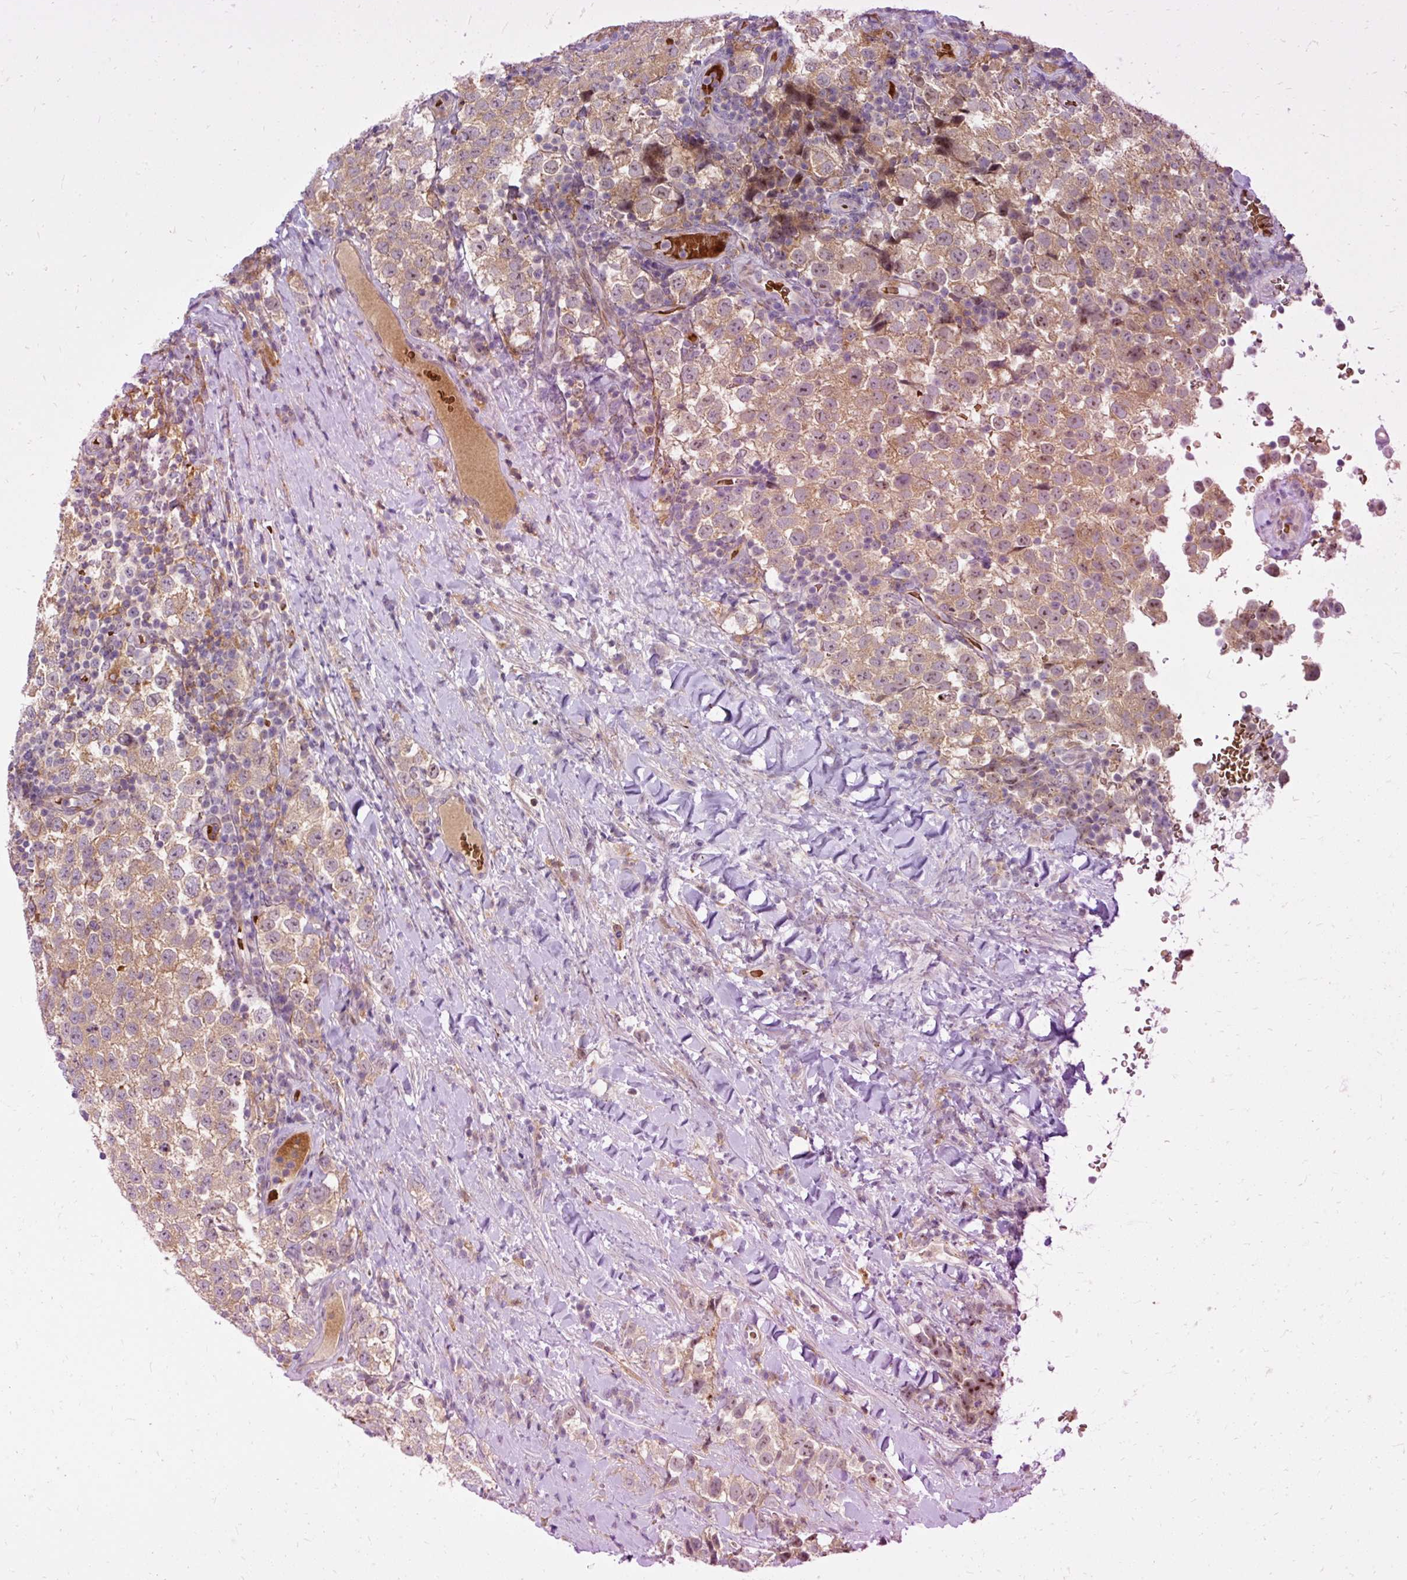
{"staining": {"intensity": "moderate", "quantity": ">75%", "location": "cytoplasmic/membranous"}, "tissue": "testis cancer", "cell_type": "Tumor cells", "image_type": "cancer", "snomed": [{"axis": "morphology", "description": "Seminoma, NOS"}, {"axis": "topography", "description": "Testis"}], "caption": "Immunohistochemical staining of testis cancer reveals moderate cytoplasmic/membranous protein positivity in approximately >75% of tumor cells.", "gene": "CEBPZ", "patient": {"sex": "male", "age": 34}}